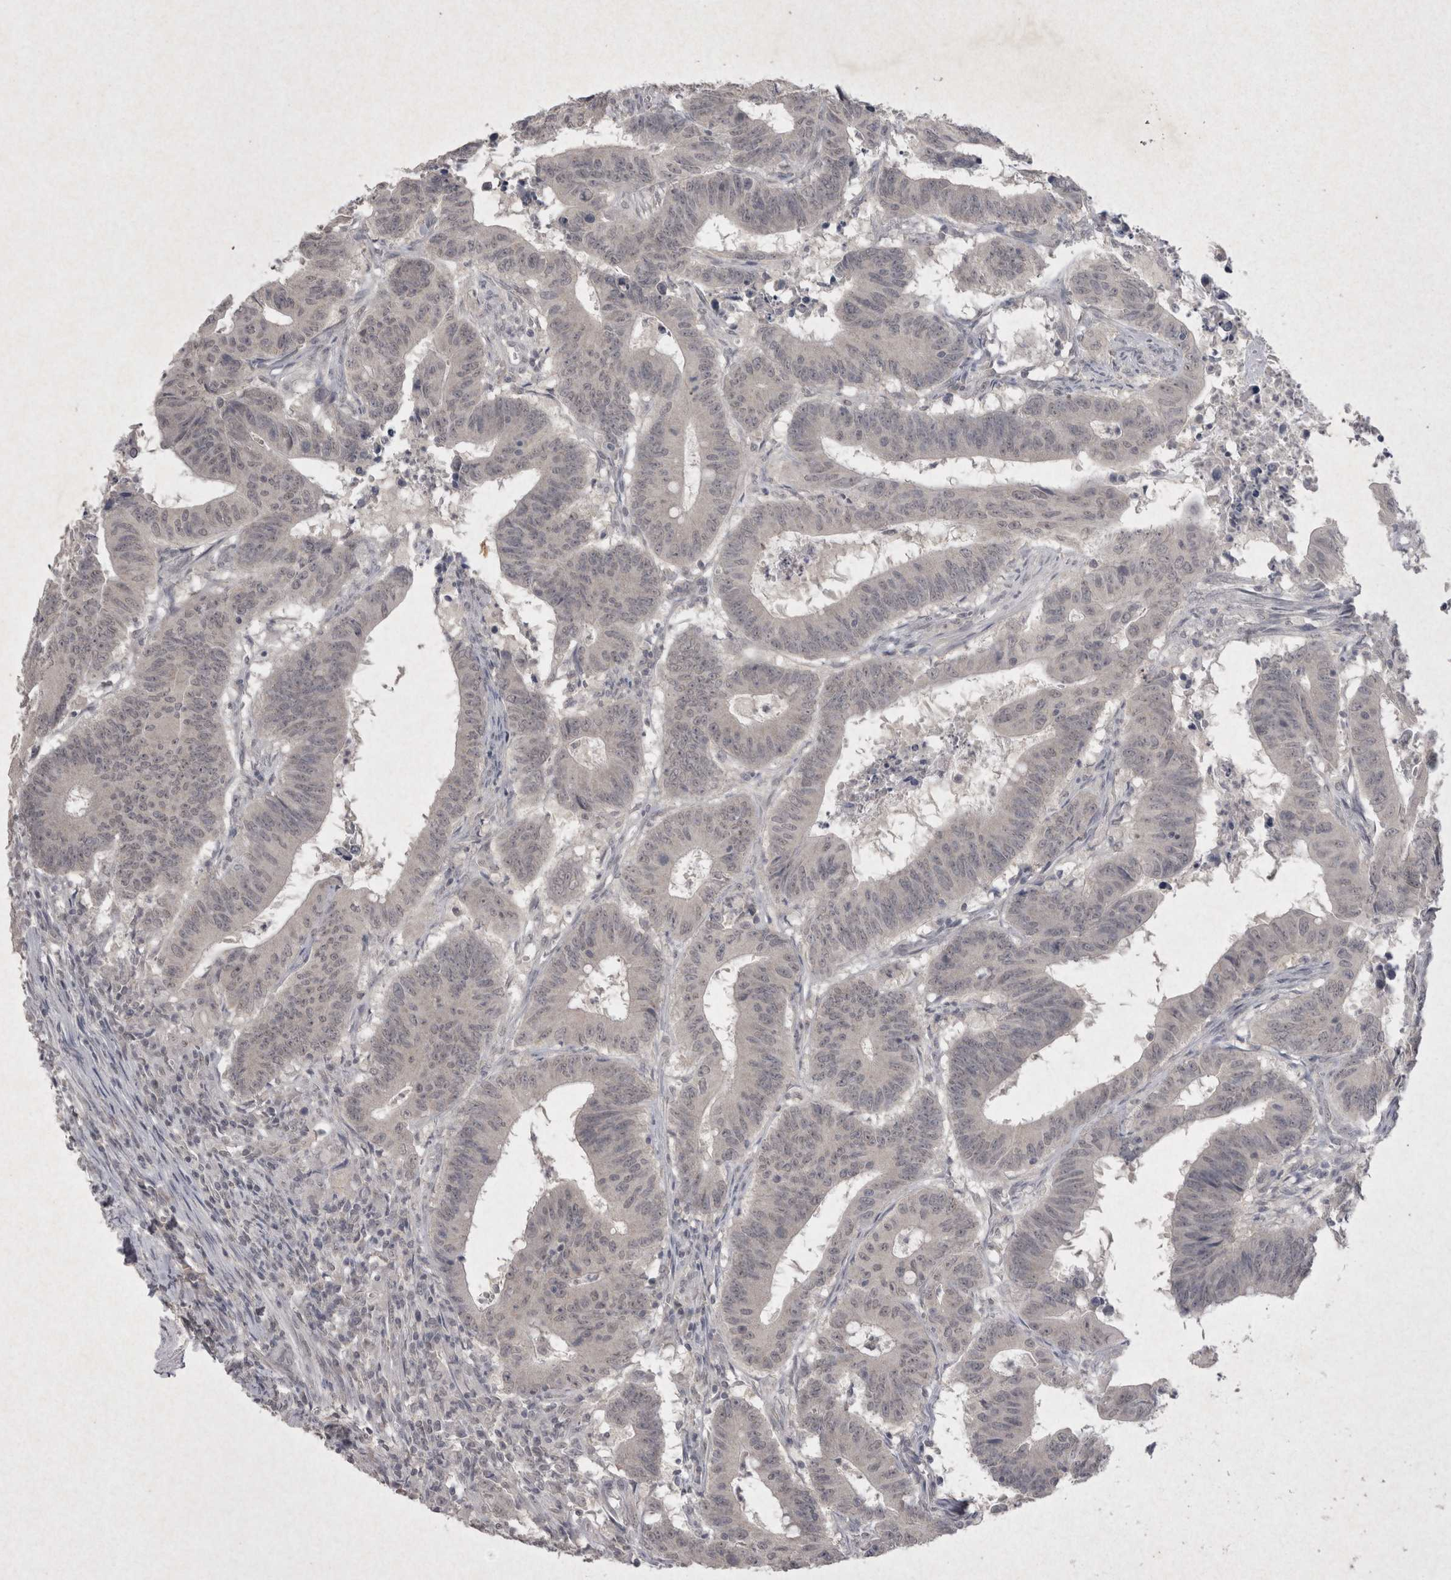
{"staining": {"intensity": "negative", "quantity": "none", "location": "none"}, "tissue": "colorectal cancer", "cell_type": "Tumor cells", "image_type": "cancer", "snomed": [{"axis": "morphology", "description": "Adenocarcinoma, NOS"}, {"axis": "topography", "description": "Colon"}], "caption": "Image shows no significant protein staining in tumor cells of adenocarcinoma (colorectal).", "gene": "LYVE1", "patient": {"sex": "male", "age": 45}}